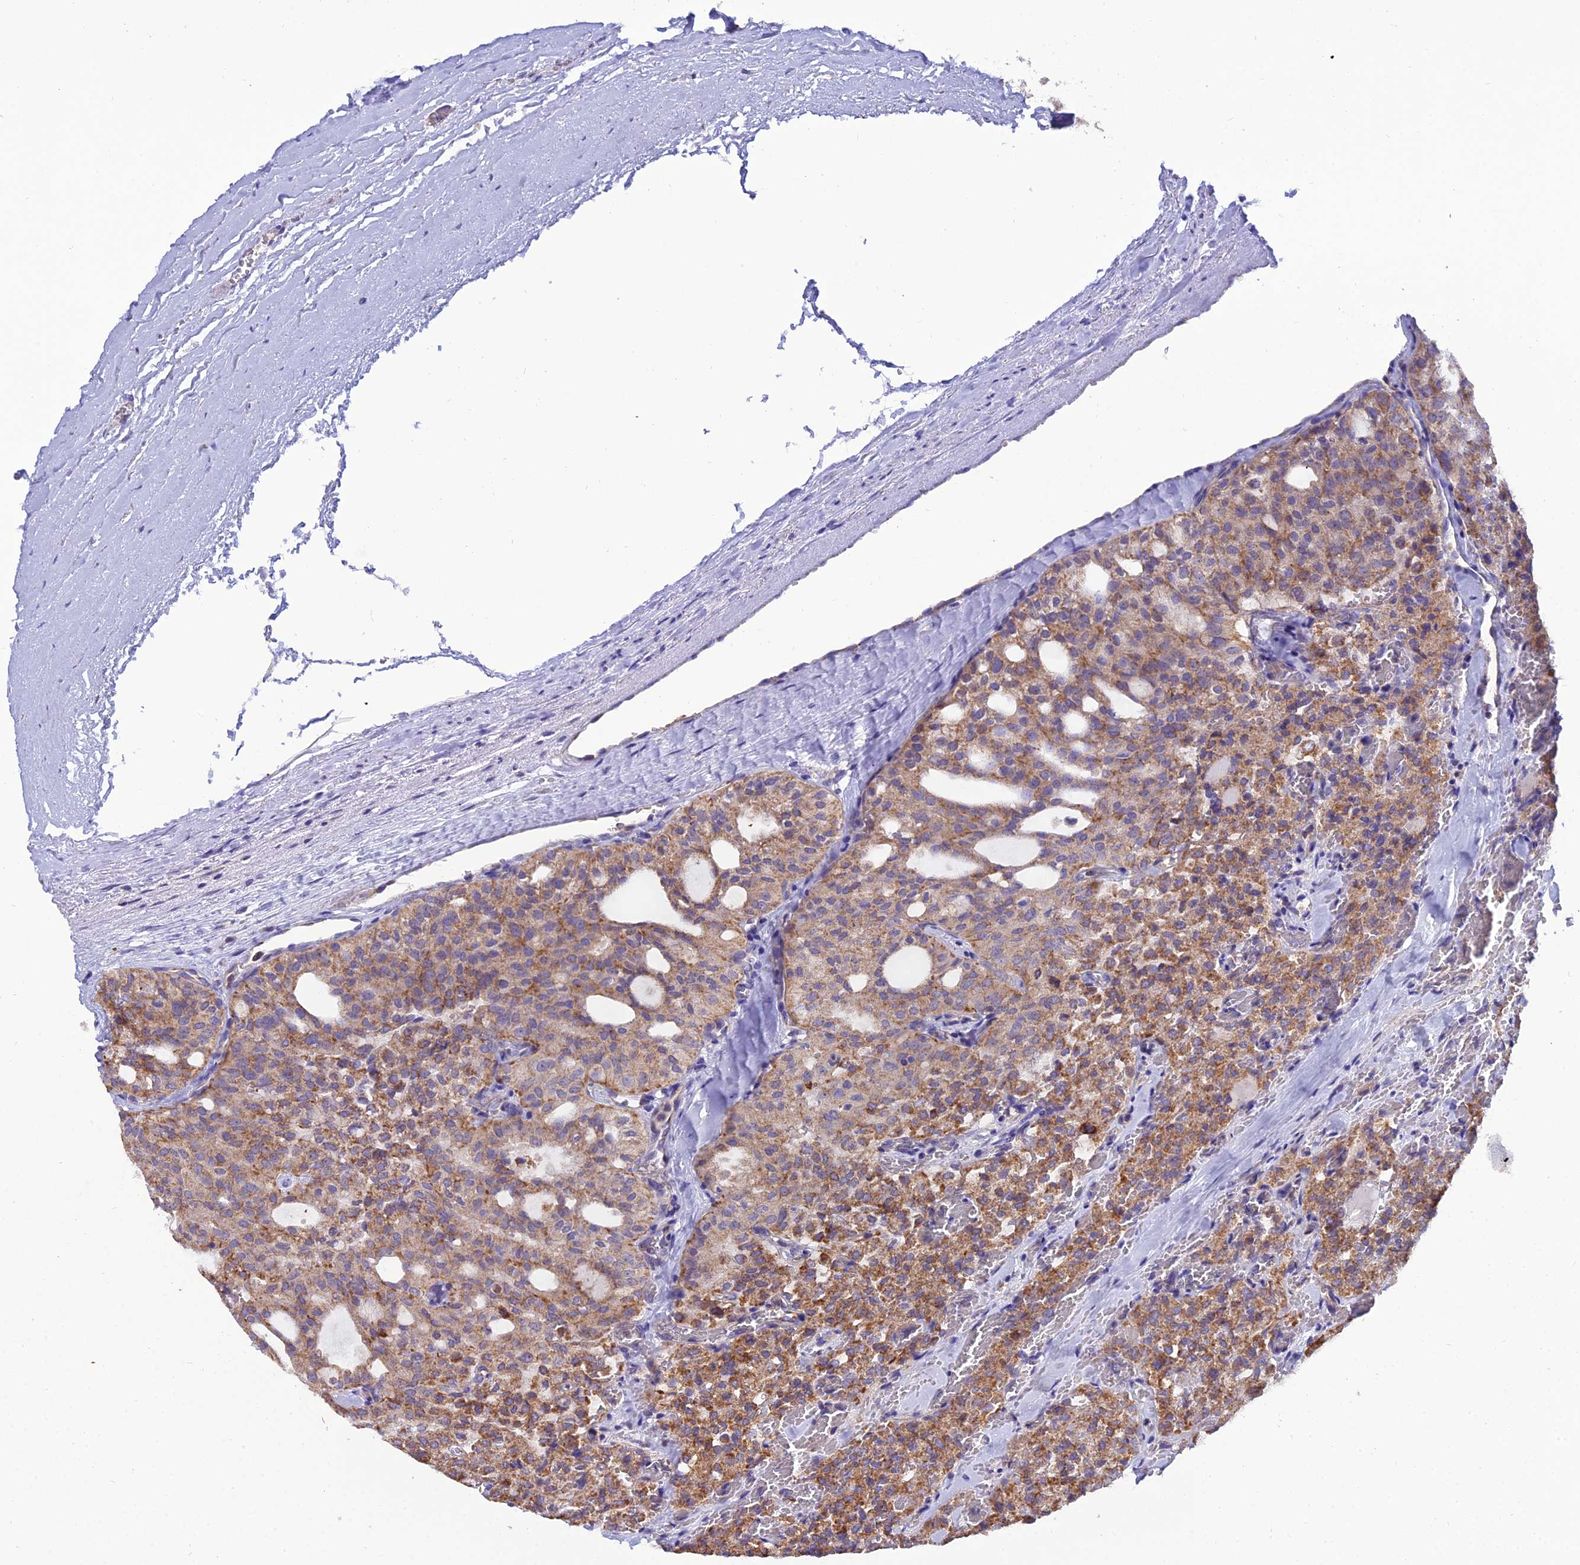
{"staining": {"intensity": "moderate", "quantity": ">75%", "location": "cytoplasmic/membranous"}, "tissue": "thyroid cancer", "cell_type": "Tumor cells", "image_type": "cancer", "snomed": [{"axis": "morphology", "description": "Follicular adenoma carcinoma, NOS"}, {"axis": "topography", "description": "Thyroid gland"}], "caption": "Immunohistochemical staining of thyroid cancer demonstrates moderate cytoplasmic/membranous protein staining in approximately >75% of tumor cells.", "gene": "GPD1", "patient": {"sex": "male", "age": 75}}